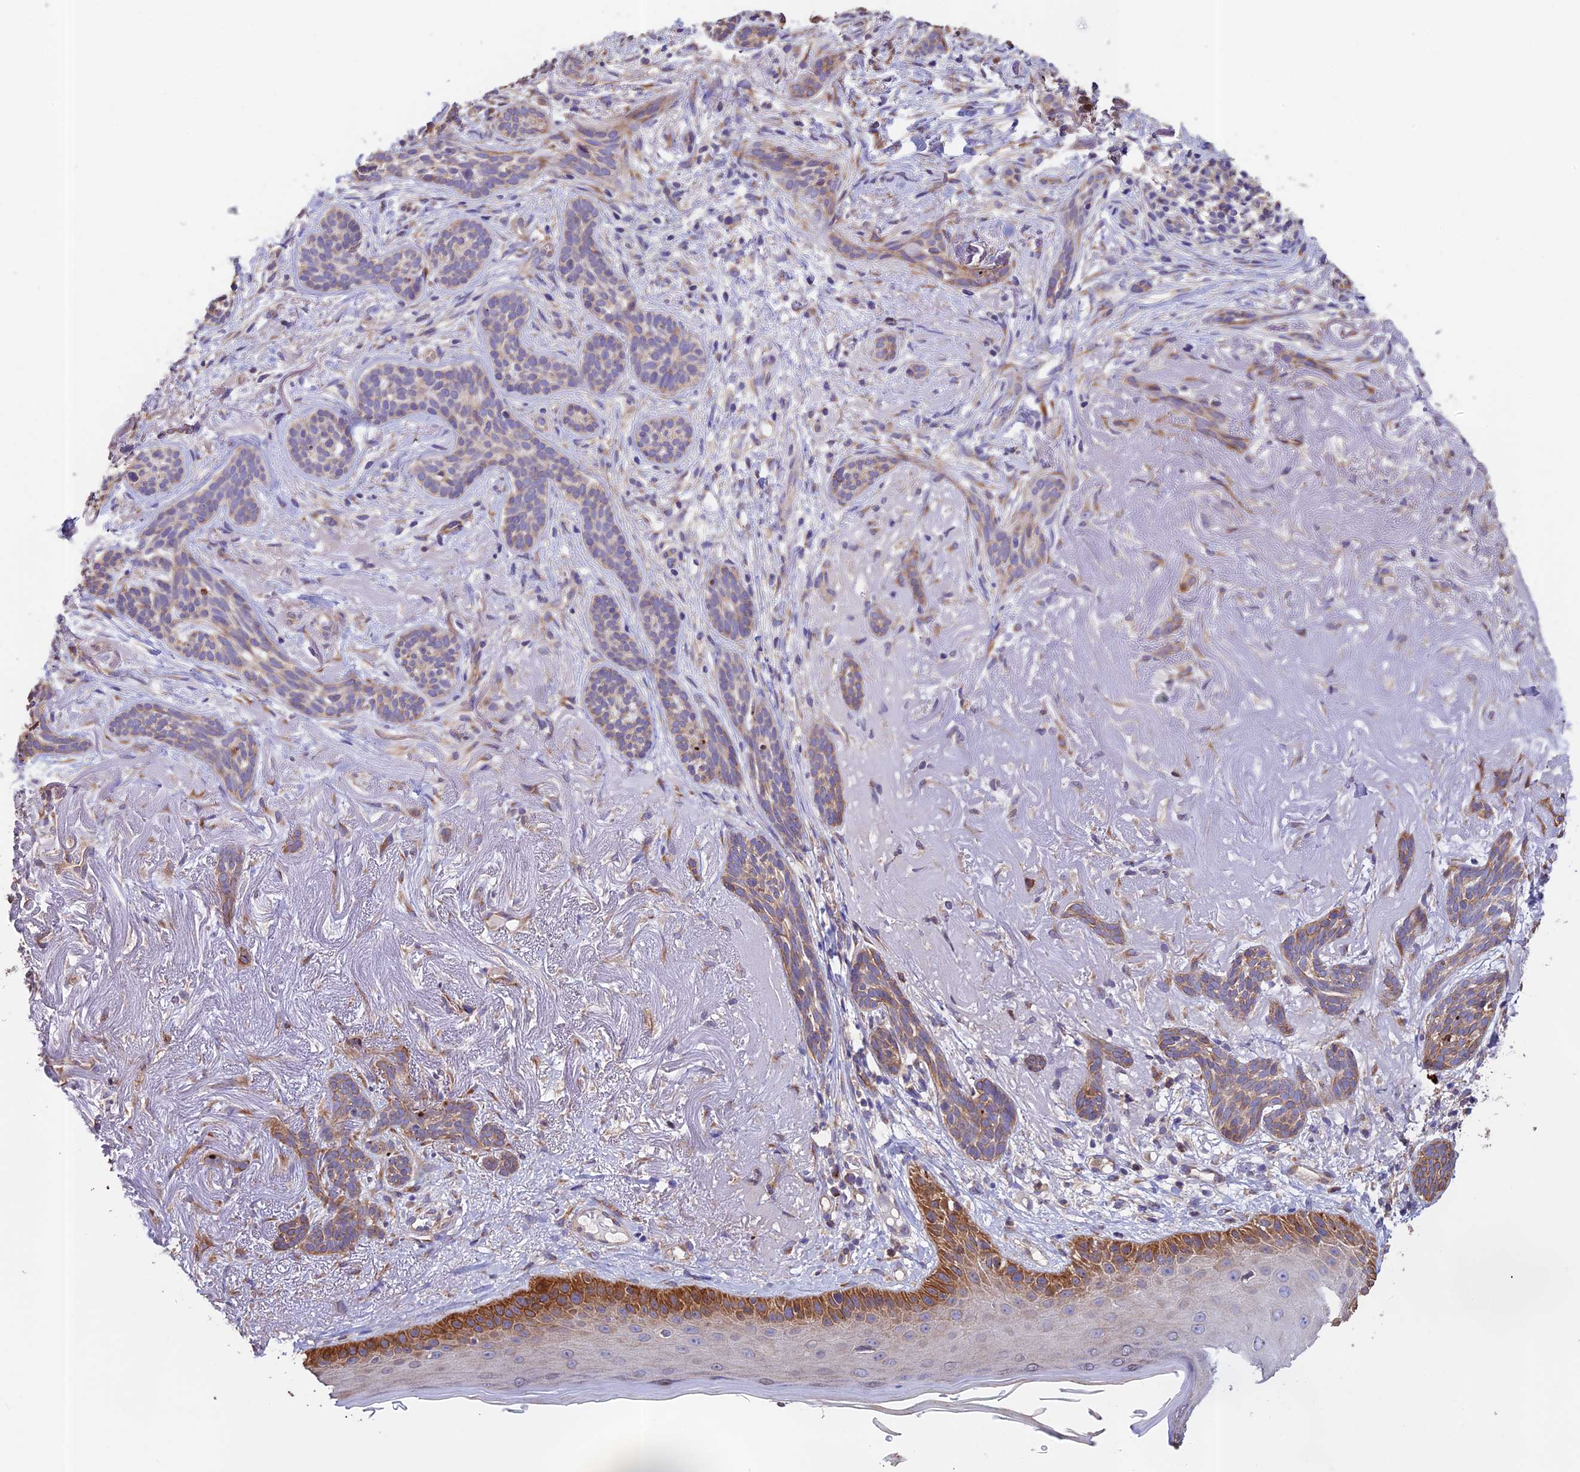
{"staining": {"intensity": "moderate", "quantity": "<25%", "location": "cytoplasmic/membranous"}, "tissue": "skin cancer", "cell_type": "Tumor cells", "image_type": "cancer", "snomed": [{"axis": "morphology", "description": "Basal cell carcinoma"}, {"axis": "topography", "description": "Skin"}], "caption": "Brown immunohistochemical staining in human skin basal cell carcinoma exhibits moderate cytoplasmic/membranous expression in about <25% of tumor cells. (Stains: DAB in brown, nuclei in blue, Microscopy: brightfield microscopy at high magnification).", "gene": "EMC3", "patient": {"sex": "male", "age": 71}}